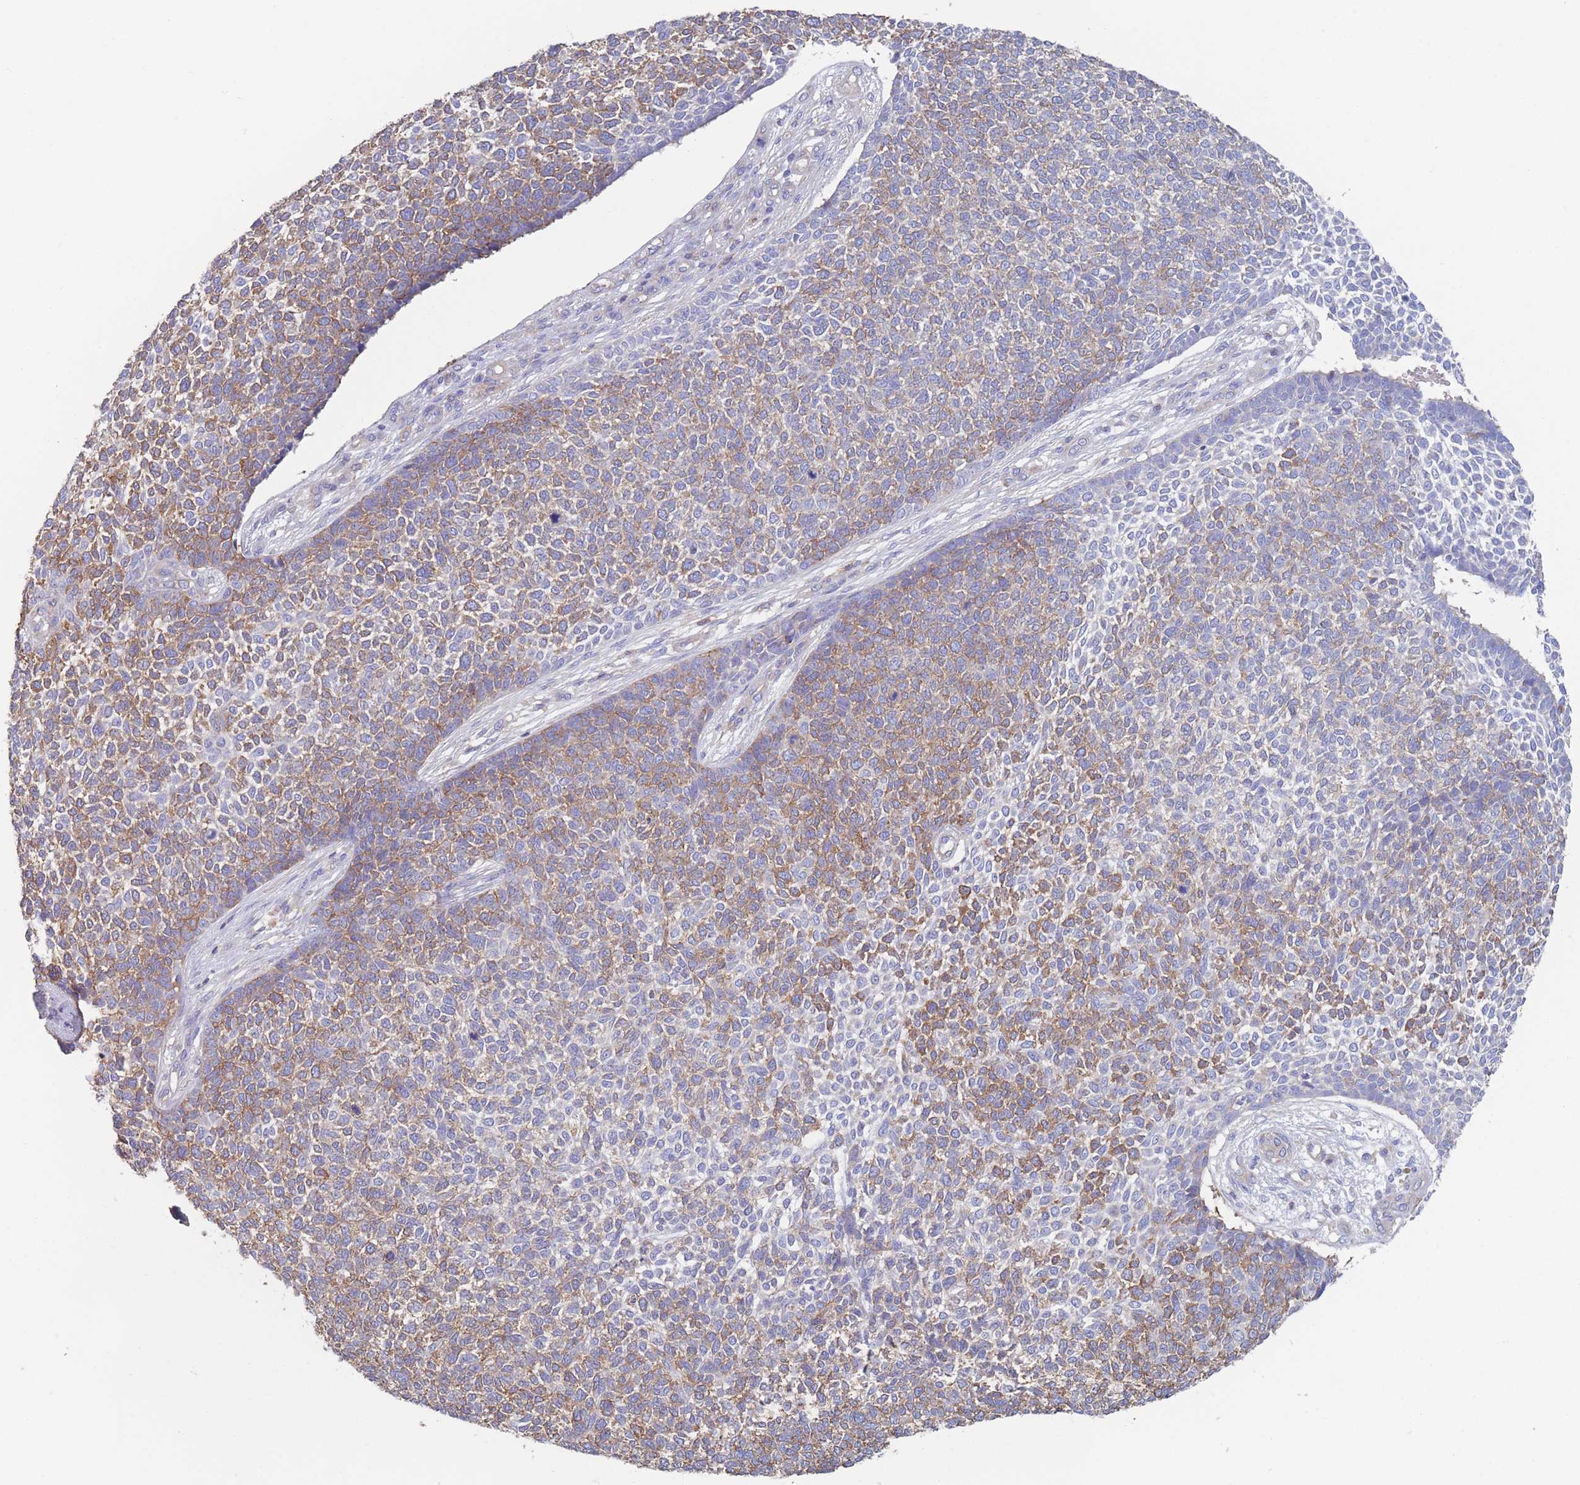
{"staining": {"intensity": "moderate", "quantity": "25%-75%", "location": "cytoplasmic/membranous"}, "tissue": "skin cancer", "cell_type": "Tumor cells", "image_type": "cancer", "snomed": [{"axis": "morphology", "description": "Basal cell carcinoma"}, {"axis": "topography", "description": "Skin"}], "caption": "A histopathology image of skin basal cell carcinoma stained for a protein exhibits moderate cytoplasmic/membranous brown staining in tumor cells.", "gene": "ADH1A", "patient": {"sex": "female", "age": 84}}